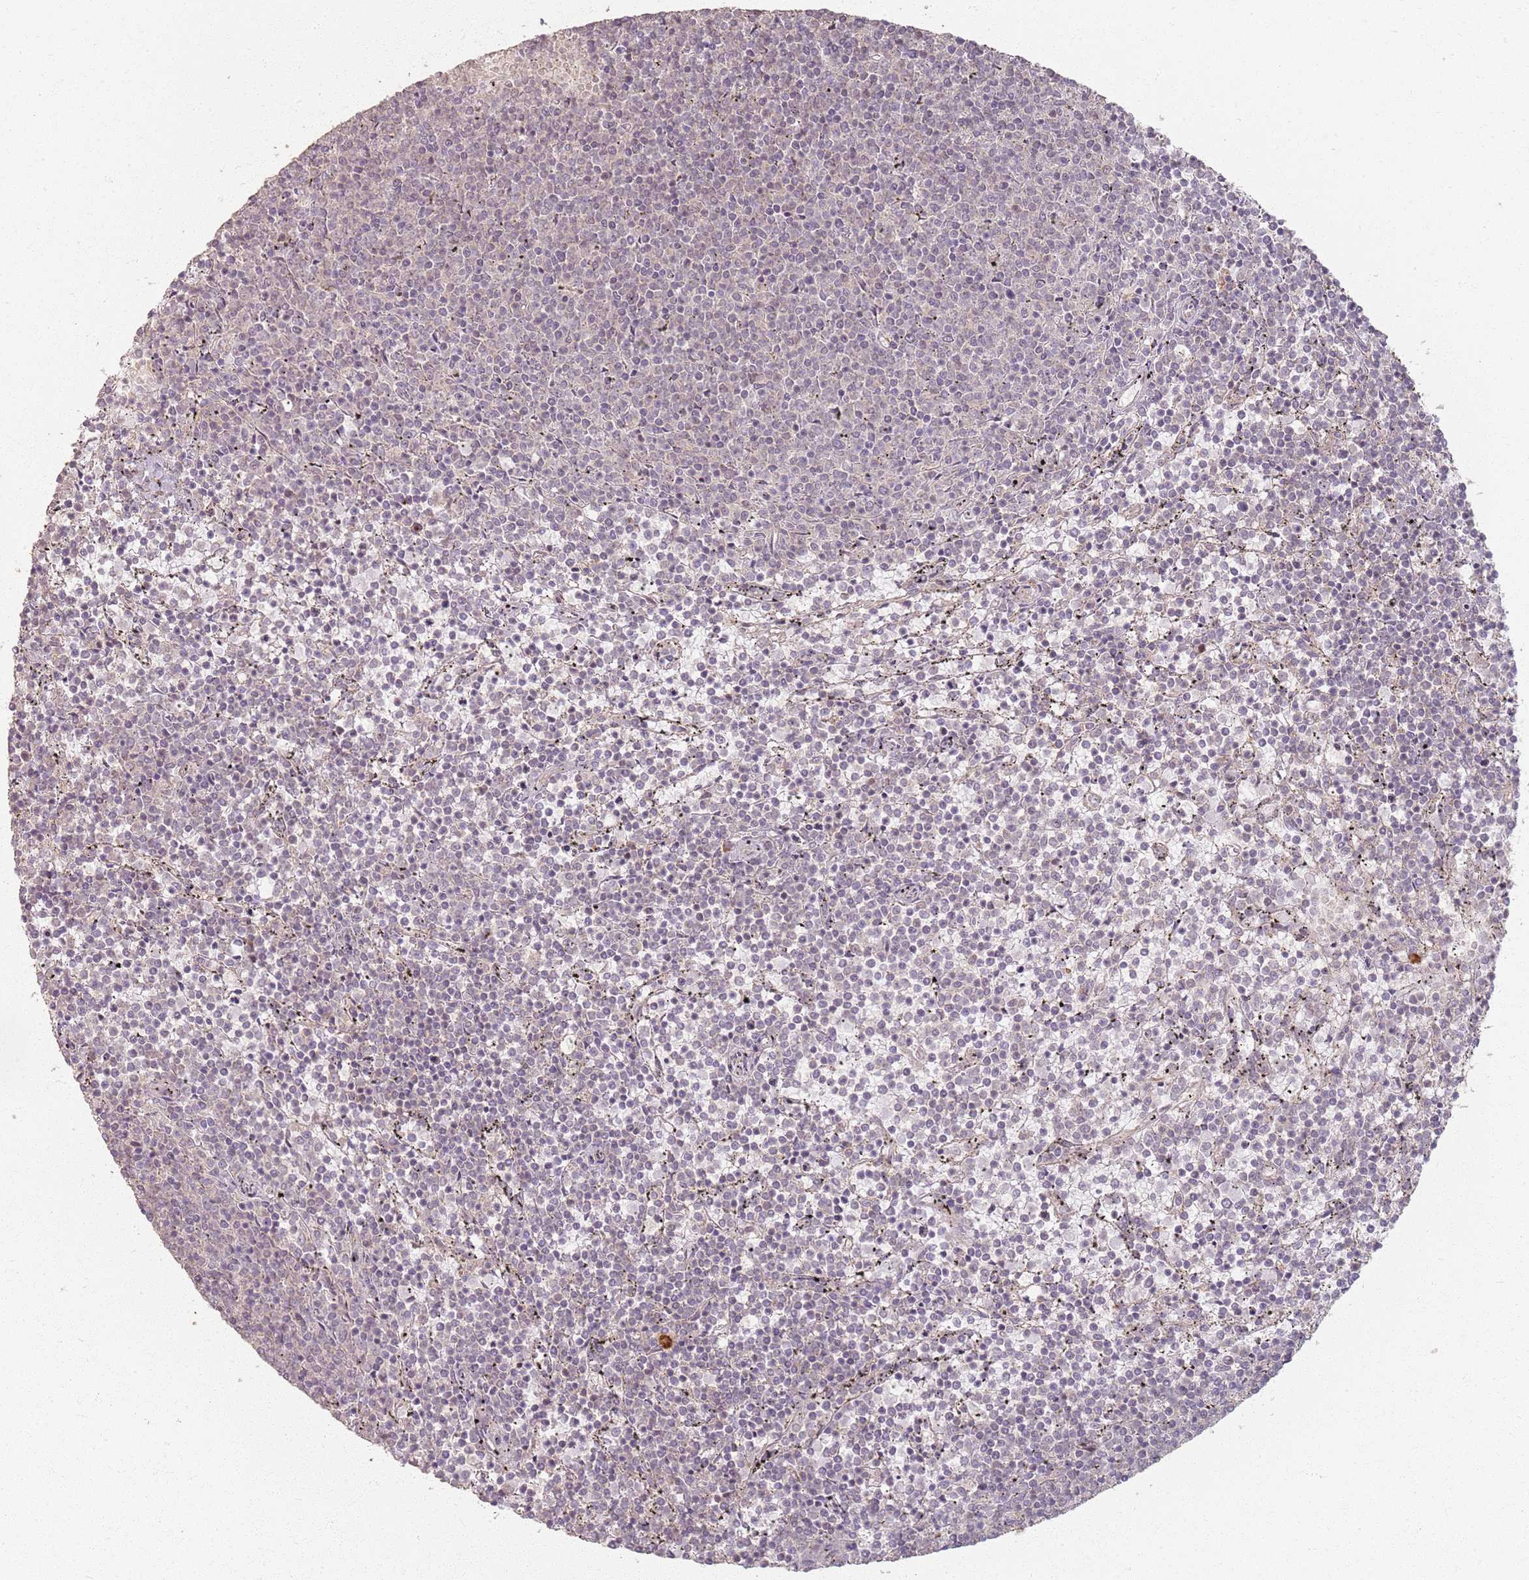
{"staining": {"intensity": "negative", "quantity": "none", "location": "none"}, "tissue": "lymphoma", "cell_type": "Tumor cells", "image_type": "cancer", "snomed": [{"axis": "morphology", "description": "Malignant lymphoma, non-Hodgkin's type, Low grade"}, {"axis": "topography", "description": "Spleen"}], "caption": "Immunohistochemistry photomicrograph of lymphoma stained for a protein (brown), which reveals no positivity in tumor cells. (DAB (3,3'-diaminobenzidine) immunohistochemistry visualized using brightfield microscopy, high magnification).", "gene": "CCDC168", "patient": {"sex": "female", "age": 50}}